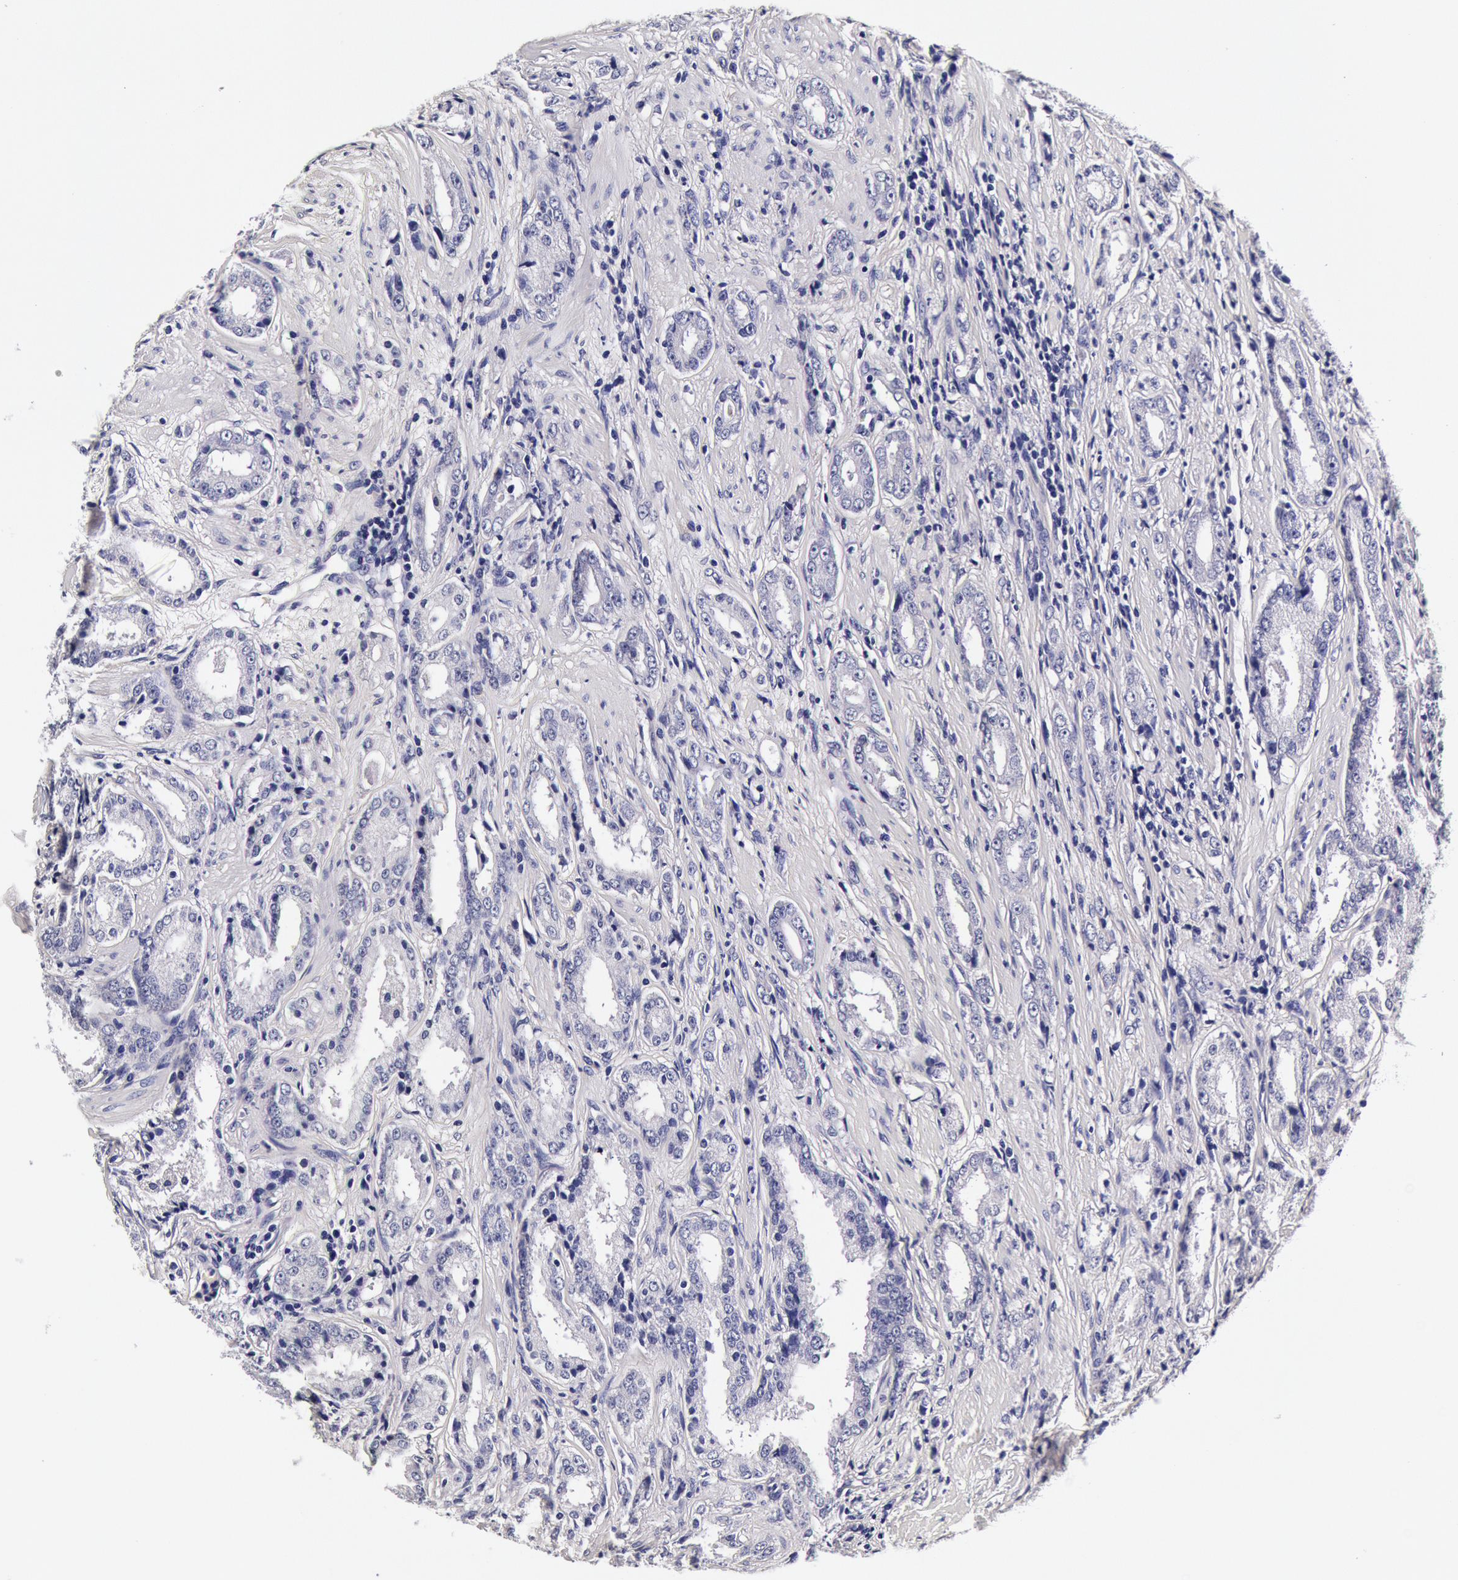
{"staining": {"intensity": "negative", "quantity": "none", "location": "none"}, "tissue": "prostate cancer", "cell_type": "Tumor cells", "image_type": "cancer", "snomed": [{"axis": "morphology", "description": "Adenocarcinoma, Medium grade"}, {"axis": "topography", "description": "Prostate"}], "caption": "The photomicrograph demonstrates no staining of tumor cells in medium-grade adenocarcinoma (prostate).", "gene": "CCDC22", "patient": {"sex": "male", "age": 53}}